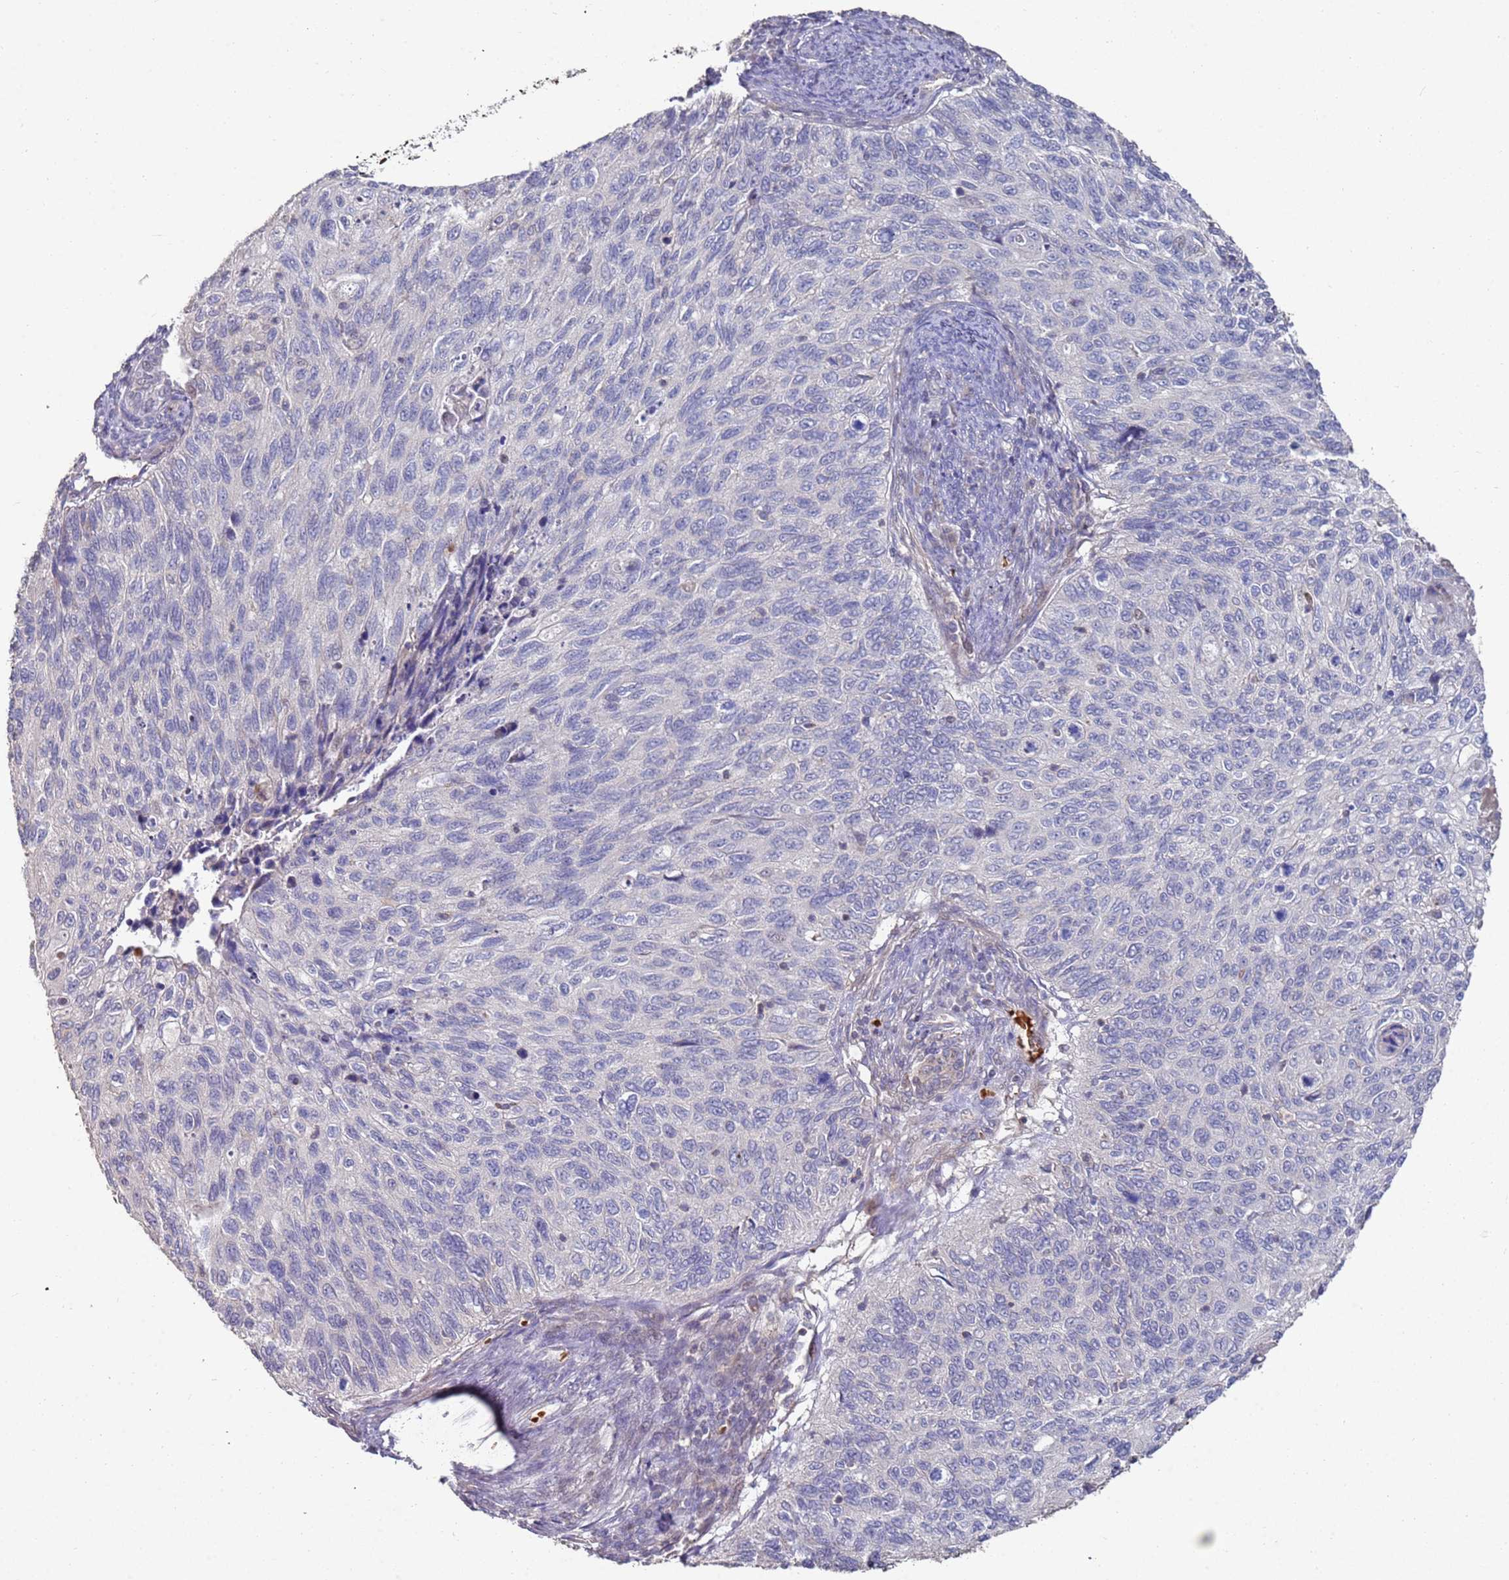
{"staining": {"intensity": "negative", "quantity": "none", "location": "none"}, "tissue": "cervical cancer", "cell_type": "Tumor cells", "image_type": "cancer", "snomed": [{"axis": "morphology", "description": "Squamous cell carcinoma, NOS"}, {"axis": "topography", "description": "Cervix"}], "caption": "Protein analysis of squamous cell carcinoma (cervical) demonstrates no significant positivity in tumor cells. (Immunohistochemistry (ihc), brightfield microscopy, high magnification).", "gene": "LACC1", "patient": {"sex": "female", "age": 70}}